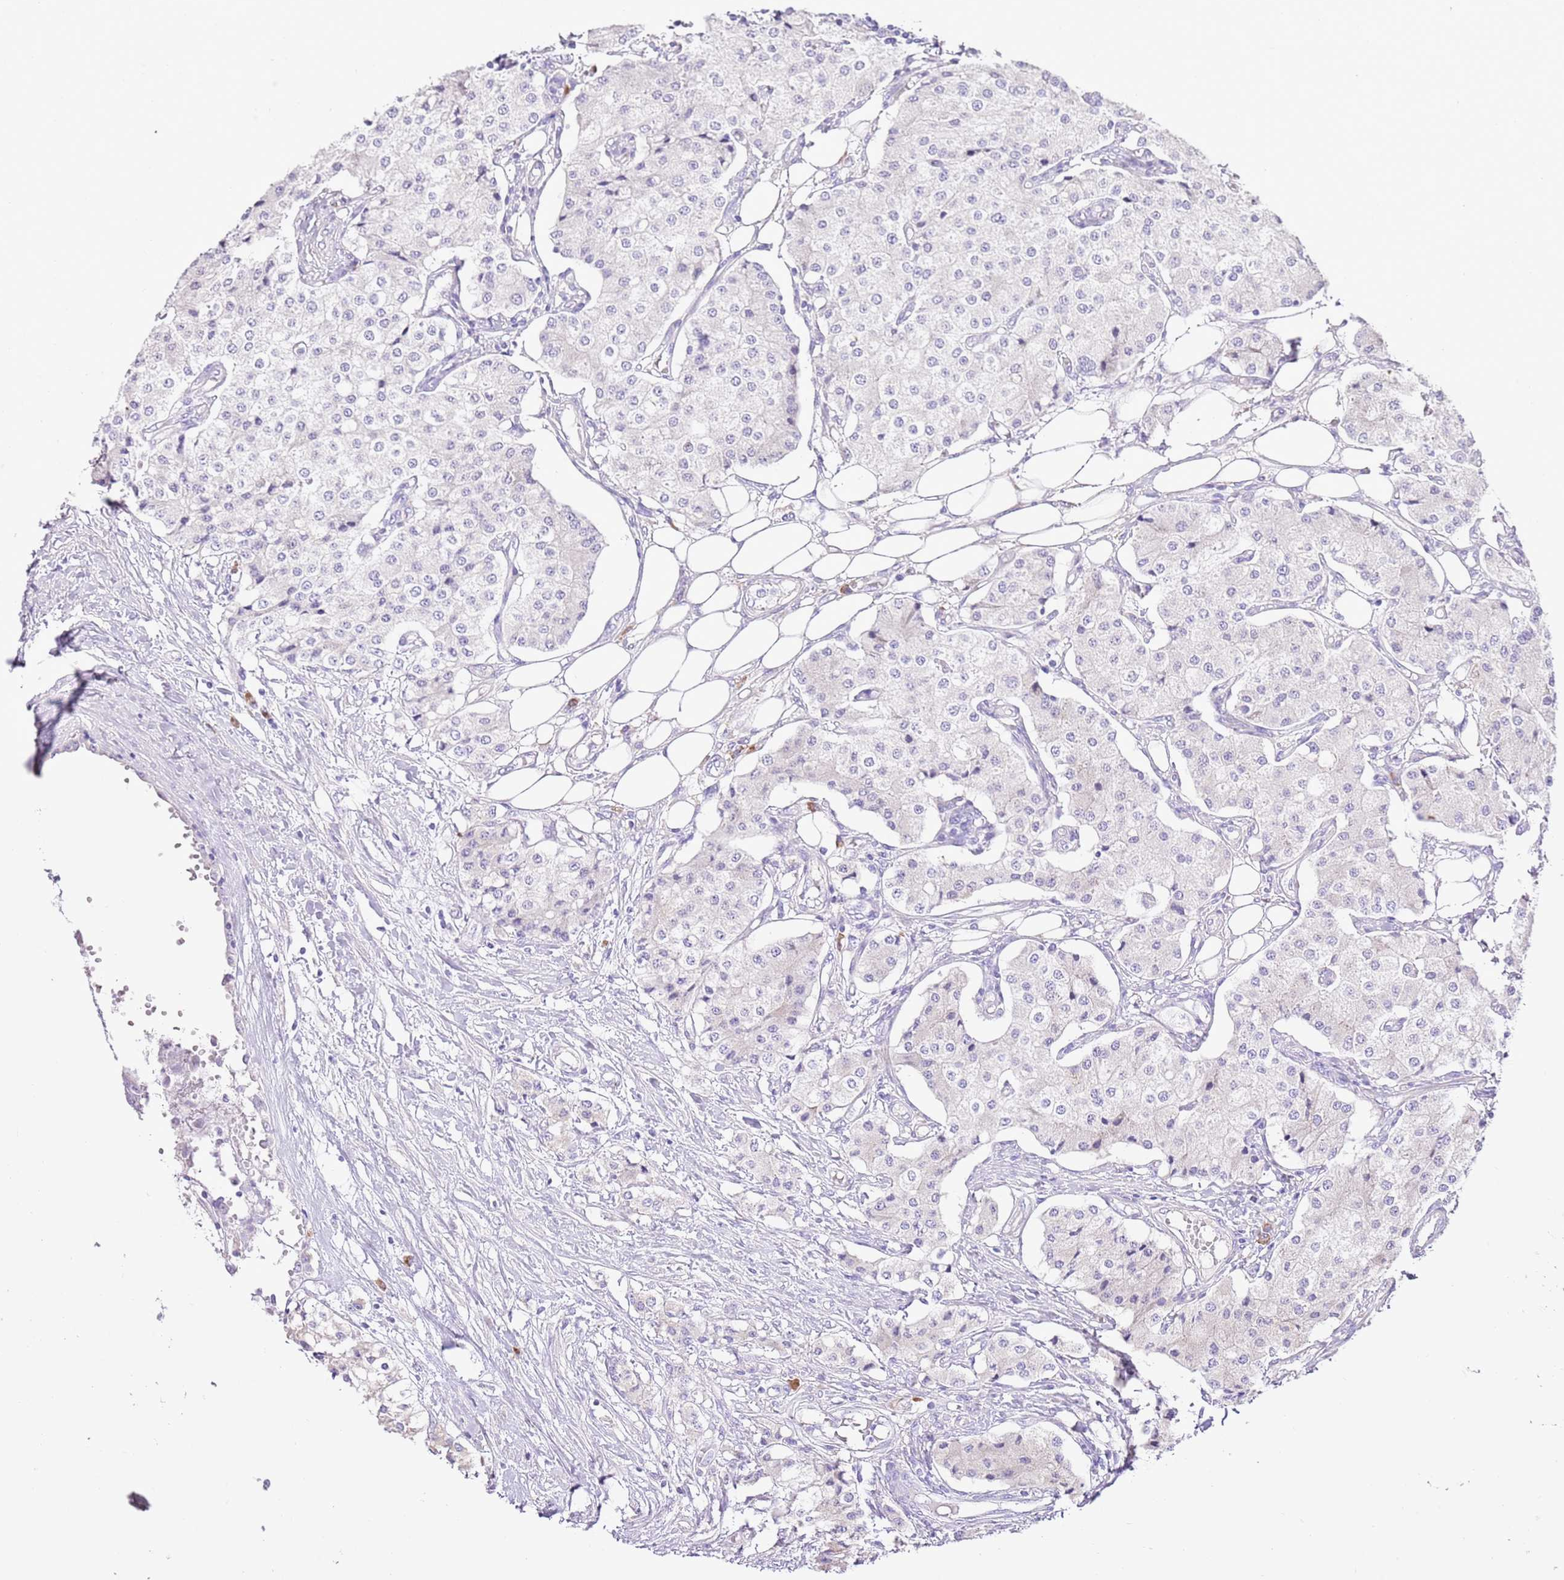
{"staining": {"intensity": "negative", "quantity": "none", "location": "none"}, "tissue": "carcinoid", "cell_type": "Tumor cells", "image_type": "cancer", "snomed": [{"axis": "morphology", "description": "Carcinoid, malignant, NOS"}, {"axis": "topography", "description": "Colon"}], "caption": "IHC of human carcinoid (malignant) reveals no expression in tumor cells.", "gene": "AAR2", "patient": {"sex": "female", "age": 52}}